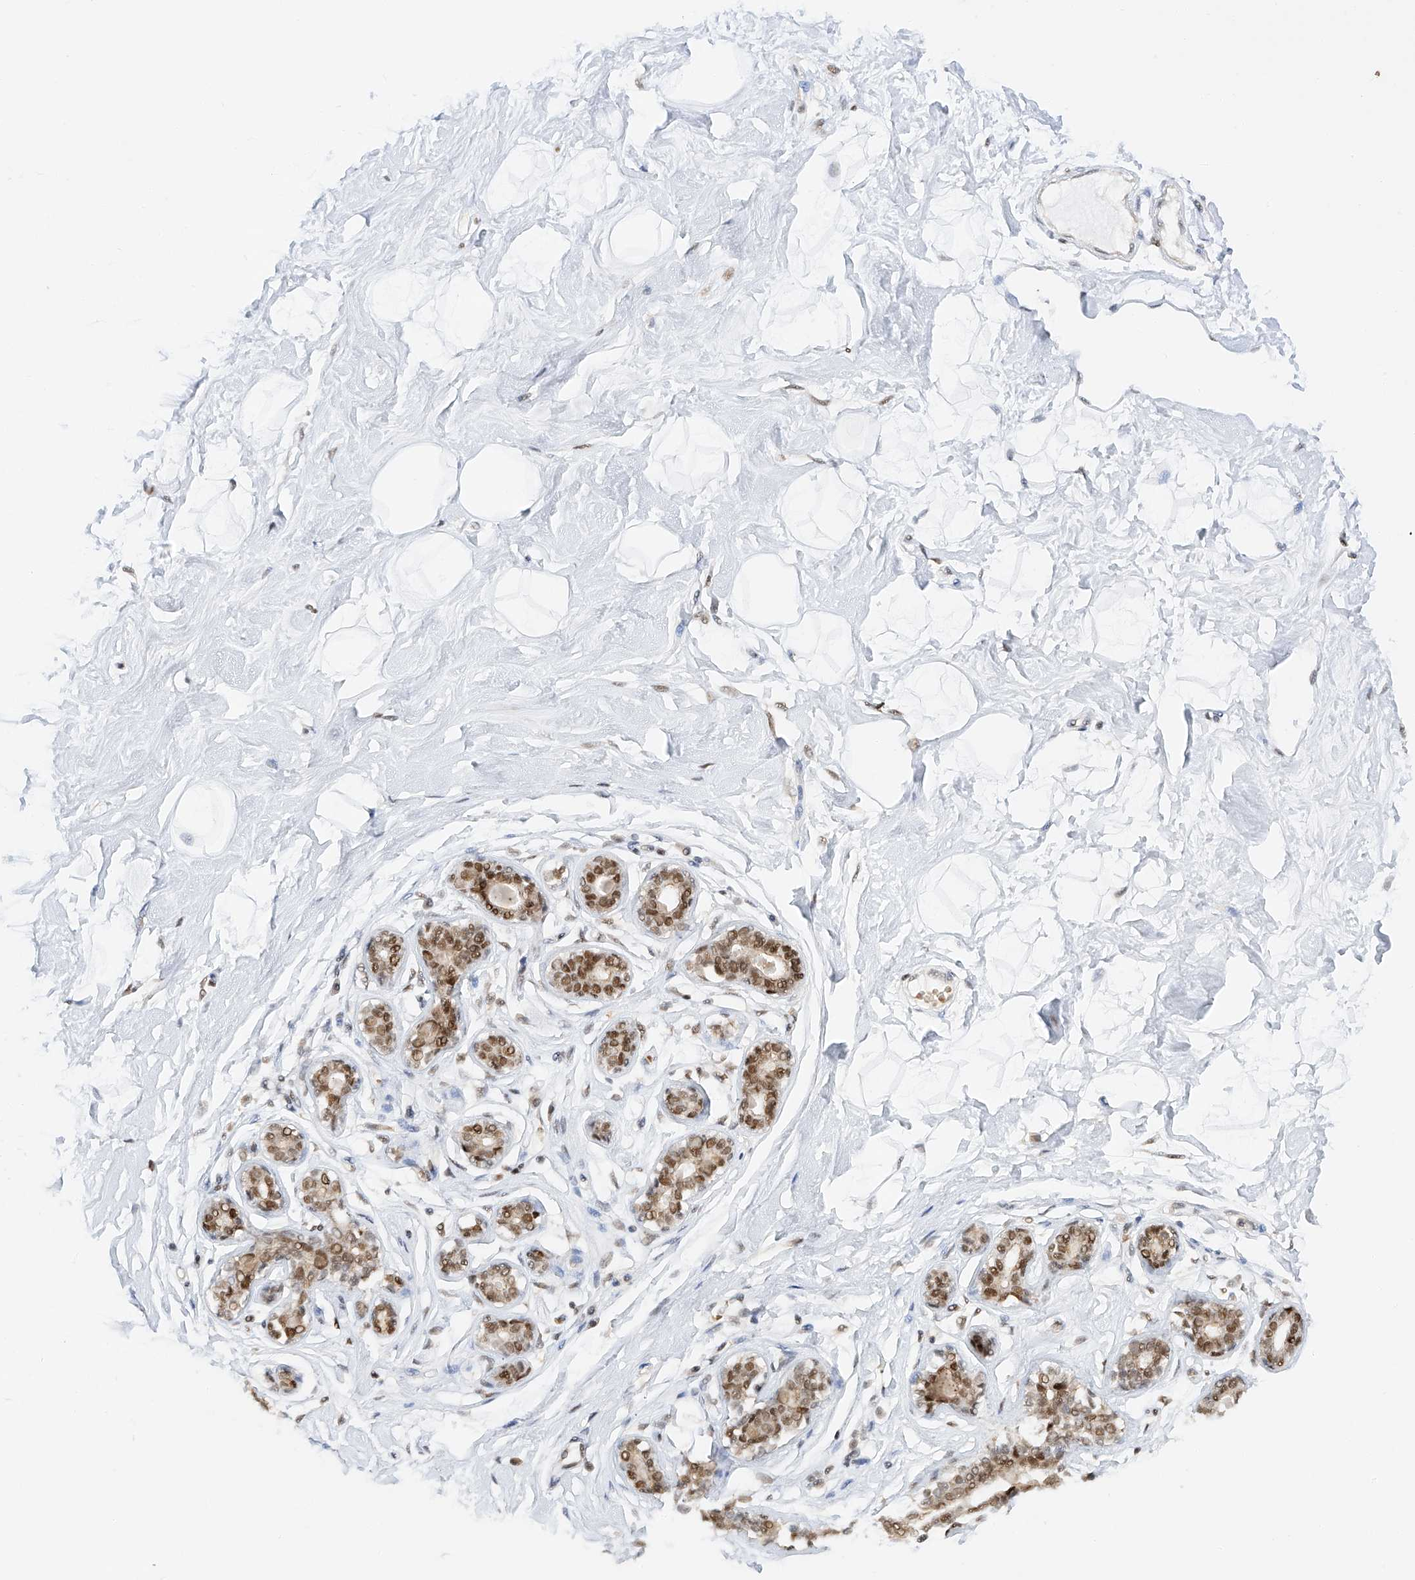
{"staining": {"intensity": "negative", "quantity": "none", "location": "none"}, "tissue": "breast", "cell_type": "Adipocytes", "image_type": "normal", "snomed": [{"axis": "morphology", "description": "Normal tissue, NOS"}, {"axis": "morphology", "description": "Adenoma, NOS"}, {"axis": "topography", "description": "Breast"}], "caption": "A photomicrograph of breast stained for a protein shows no brown staining in adipocytes. (Brightfield microscopy of DAB (3,3'-diaminobenzidine) IHC at high magnification).", "gene": "POGK", "patient": {"sex": "female", "age": 23}}